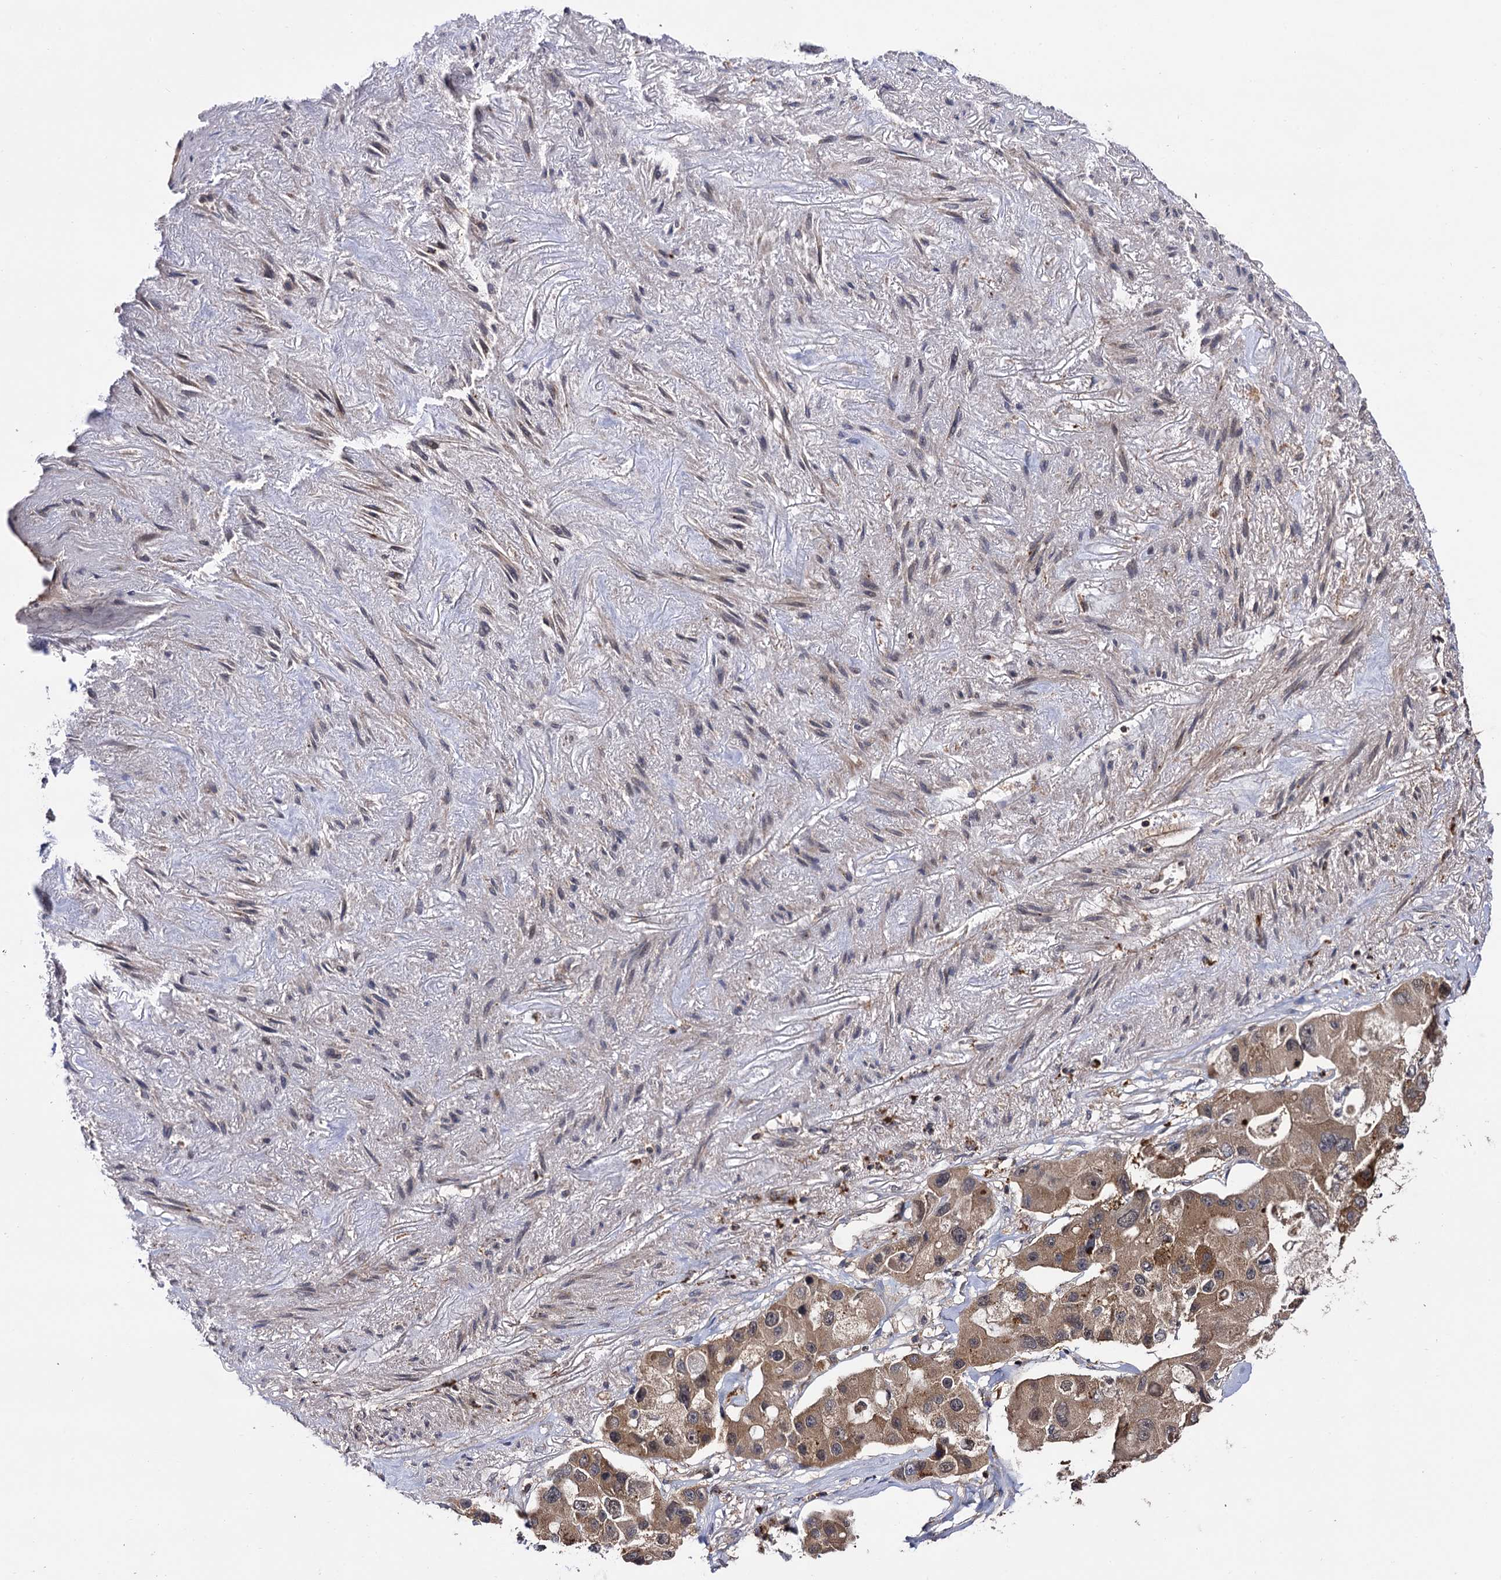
{"staining": {"intensity": "moderate", "quantity": ">75%", "location": "cytoplasmic/membranous"}, "tissue": "lung cancer", "cell_type": "Tumor cells", "image_type": "cancer", "snomed": [{"axis": "morphology", "description": "Adenocarcinoma, NOS"}, {"axis": "topography", "description": "Lung"}], "caption": "This is a micrograph of immunohistochemistry staining of adenocarcinoma (lung), which shows moderate expression in the cytoplasmic/membranous of tumor cells.", "gene": "MICAL2", "patient": {"sex": "female", "age": 54}}